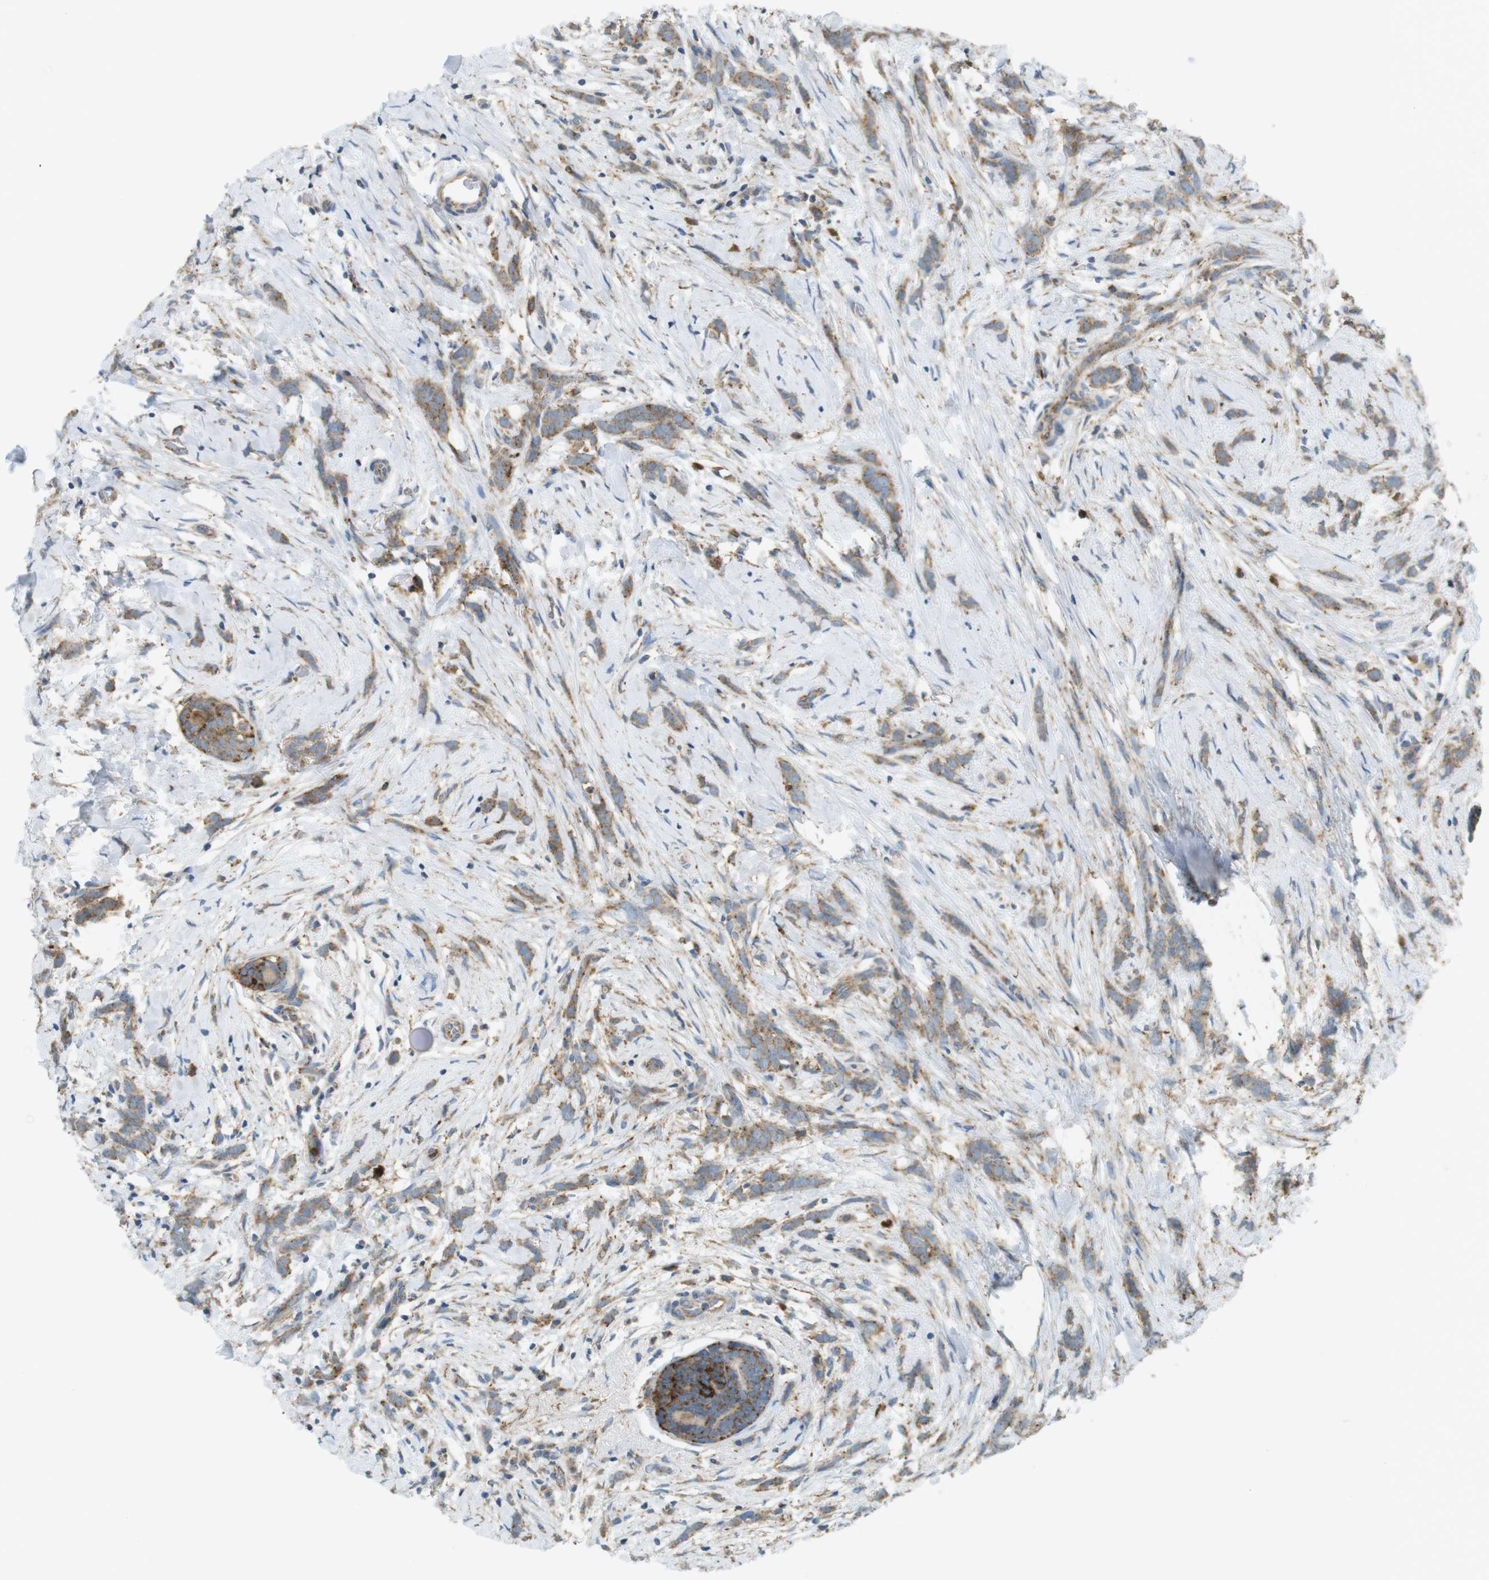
{"staining": {"intensity": "moderate", "quantity": ">75%", "location": "cytoplasmic/membranous"}, "tissue": "breast cancer", "cell_type": "Tumor cells", "image_type": "cancer", "snomed": [{"axis": "morphology", "description": "Lobular carcinoma, in situ"}, {"axis": "morphology", "description": "Lobular carcinoma"}, {"axis": "topography", "description": "Breast"}], "caption": "Immunohistochemical staining of human lobular carcinoma in situ (breast) shows medium levels of moderate cytoplasmic/membranous protein staining in about >75% of tumor cells.", "gene": "LAMP1", "patient": {"sex": "female", "age": 41}}